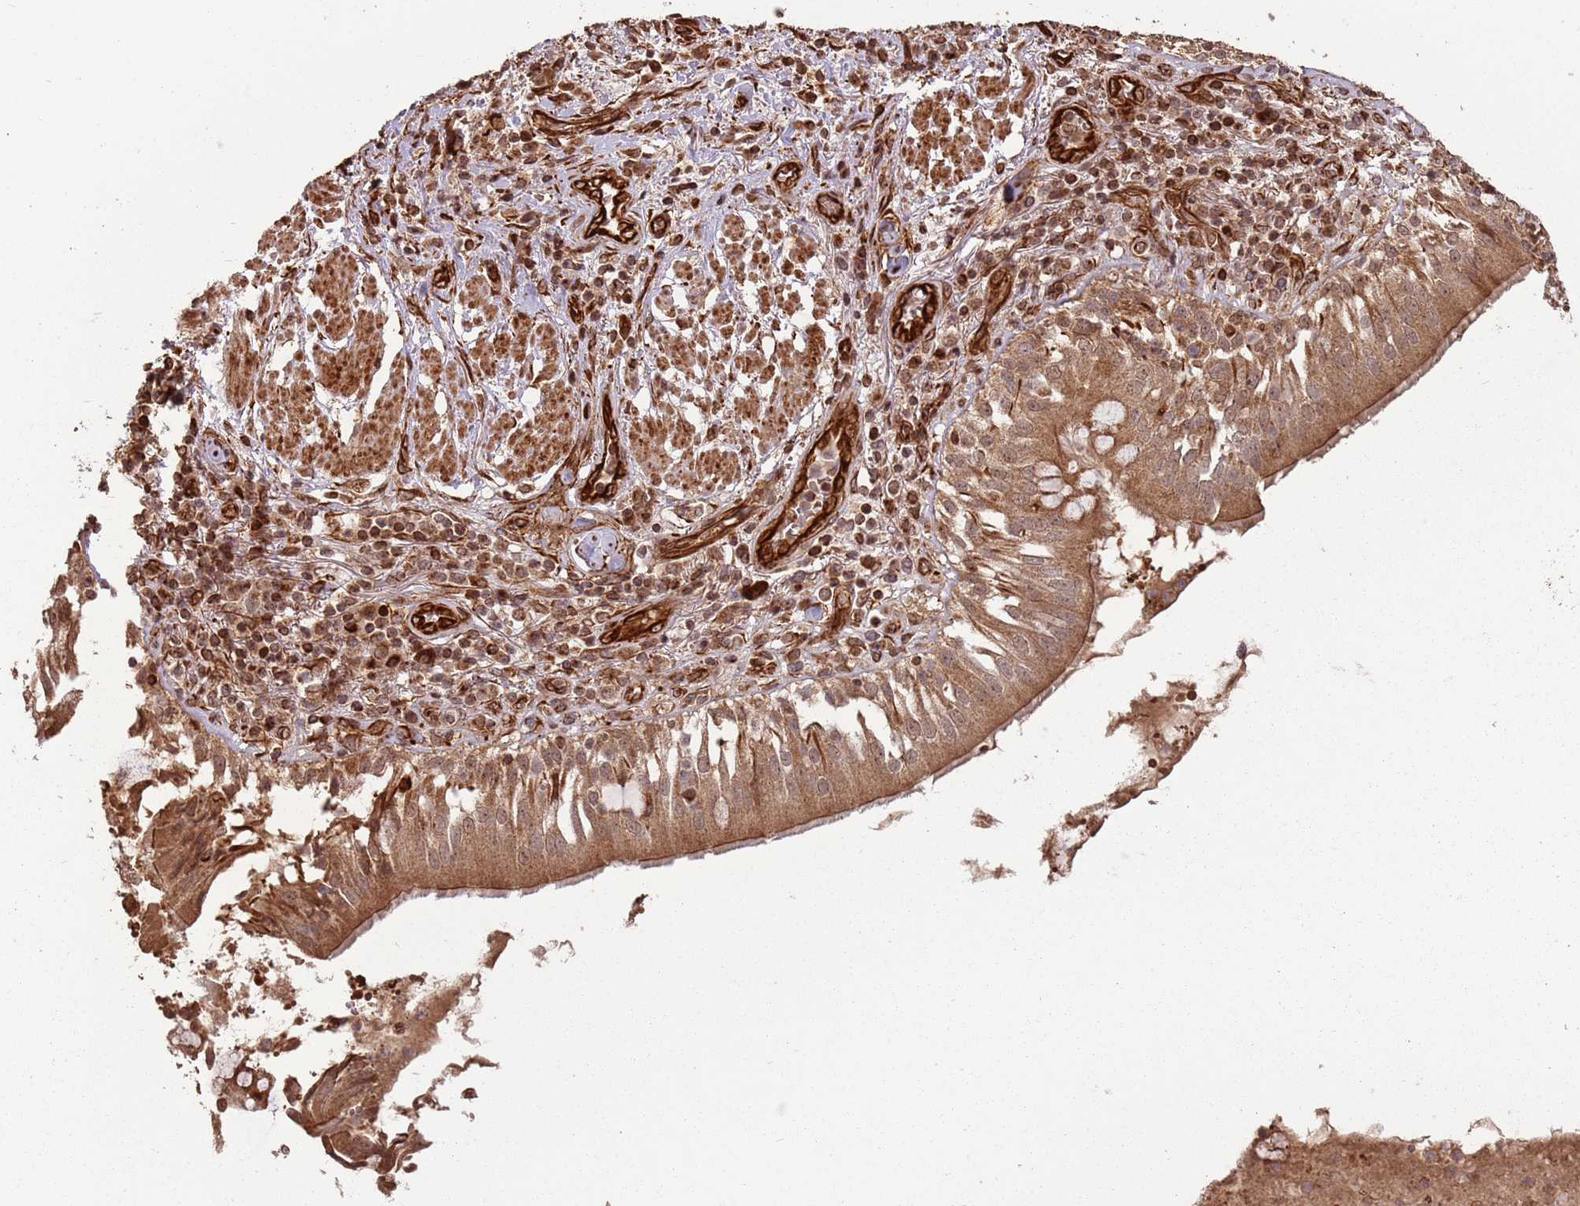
{"staining": {"intensity": "negative", "quantity": "none", "location": "none"}, "tissue": "adipose tissue", "cell_type": "Adipocytes", "image_type": "normal", "snomed": [{"axis": "morphology", "description": "Normal tissue, NOS"}, {"axis": "morphology", "description": "Squamous cell carcinoma, NOS"}, {"axis": "topography", "description": "Bronchus"}, {"axis": "topography", "description": "Lung"}], "caption": "Histopathology image shows no protein expression in adipocytes of unremarkable adipose tissue. (Stains: DAB (3,3'-diaminobenzidine) immunohistochemistry (IHC) with hematoxylin counter stain, Microscopy: brightfield microscopy at high magnification).", "gene": "ADAMTS3", "patient": {"sex": "male", "age": 64}}